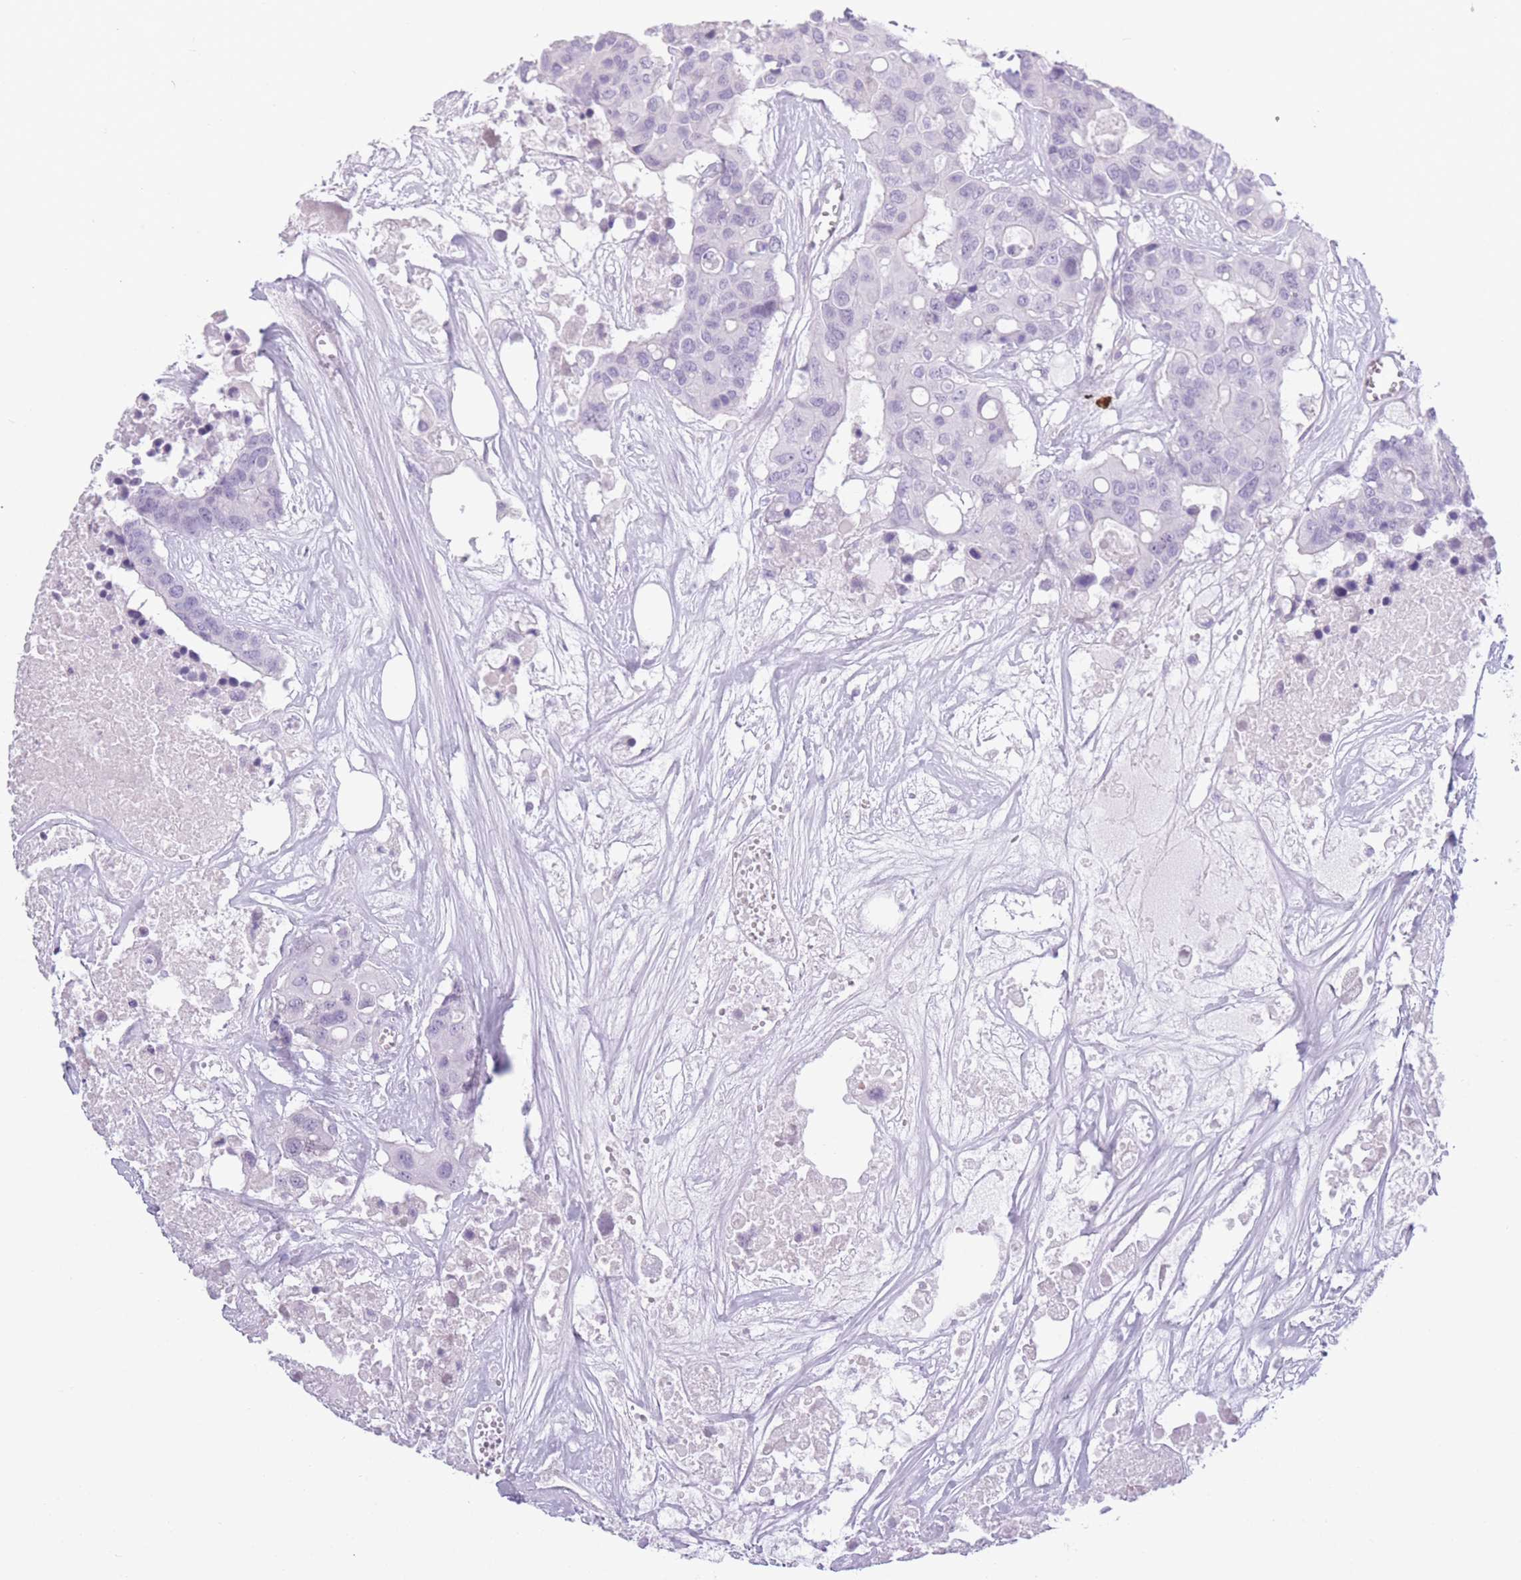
{"staining": {"intensity": "negative", "quantity": "none", "location": "none"}, "tissue": "colorectal cancer", "cell_type": "Tumor cells", "image_type": "cancer", "snomed": [{"axis": "morphology", "description": "Adenocarcinoma, NOS"}, {"axis": "topography", "description": "Colon"}], "caption": "Colorectal cancer was stained to show a protein in brown. There is no significant positivity in tumor cells.", "gene": "PLEKHG2", "patient": {"sex": "male", "age": 77}}